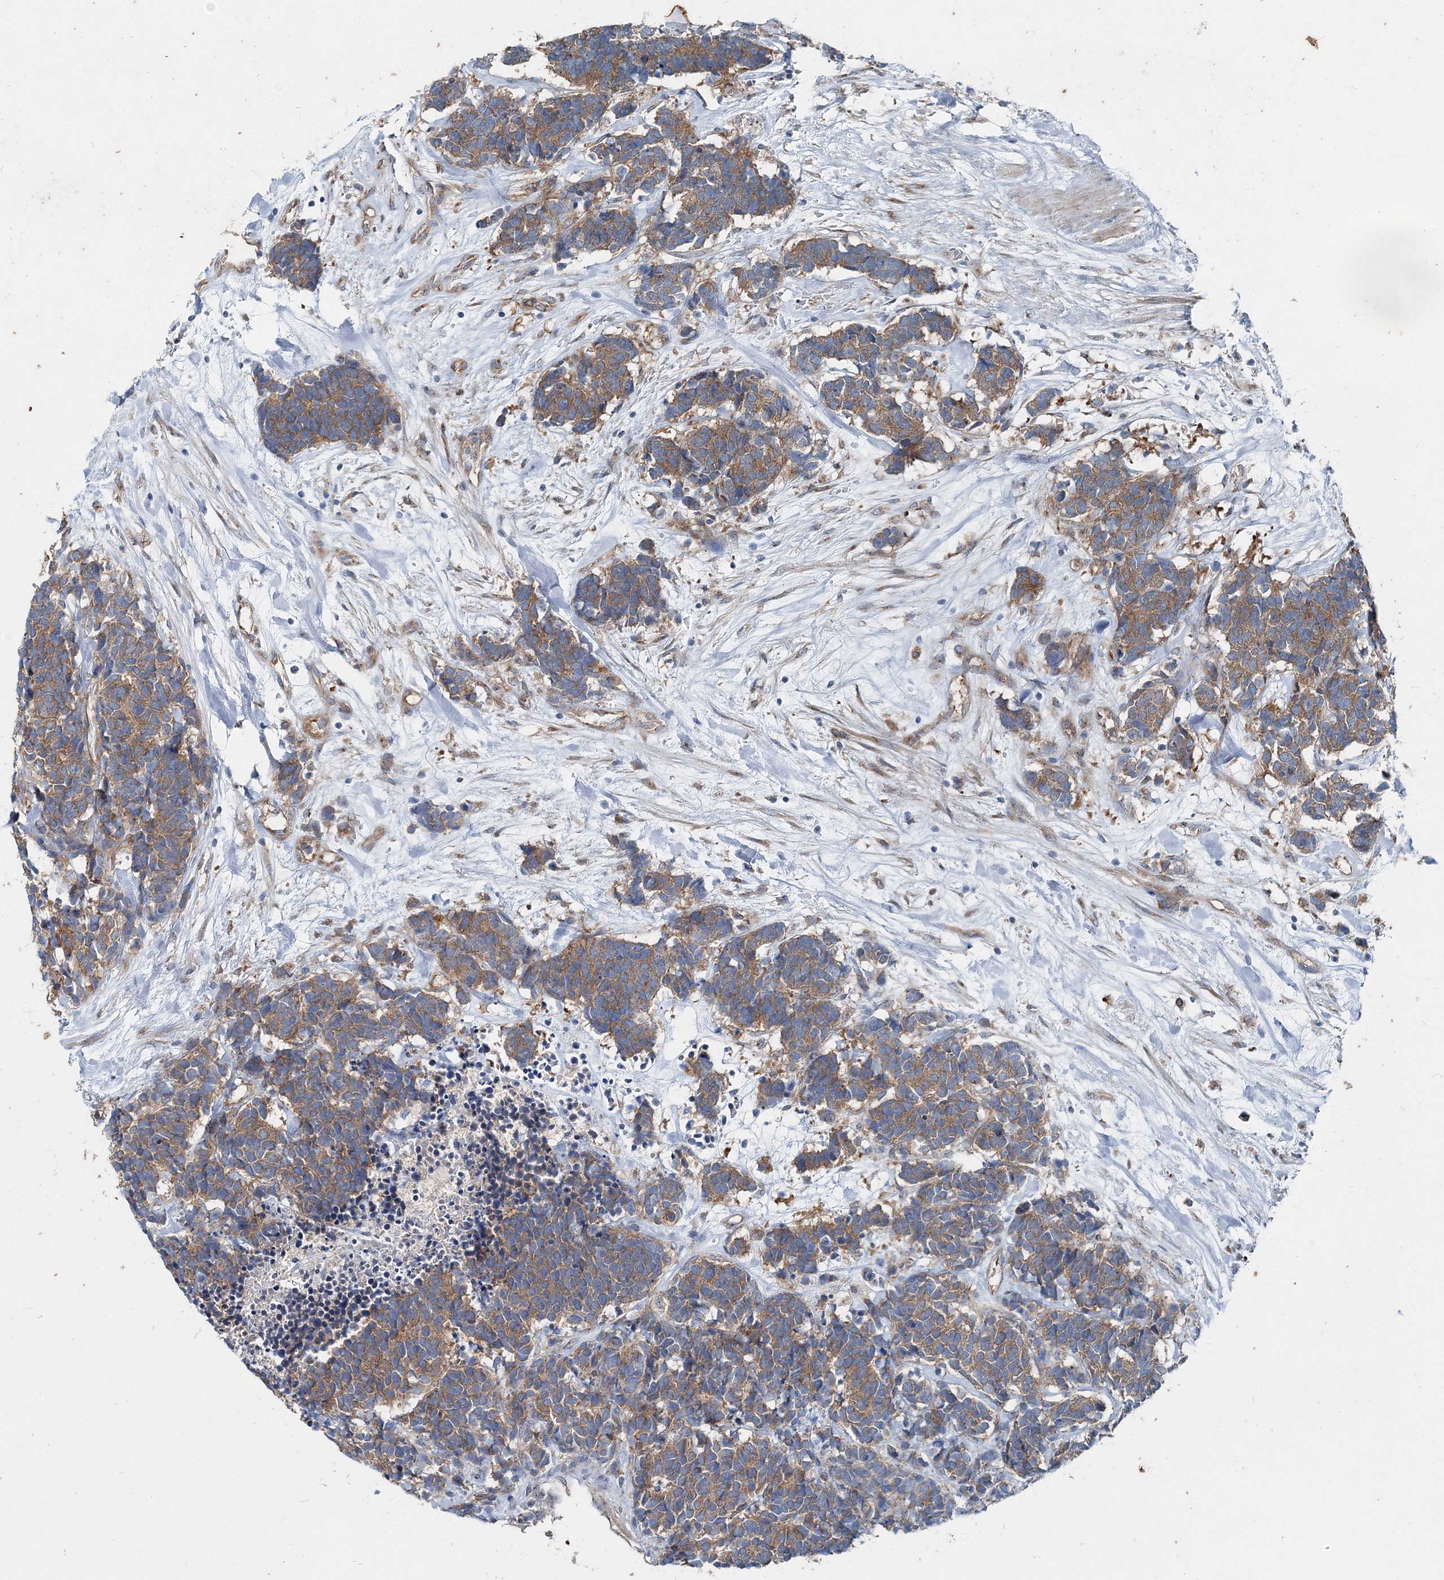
{"staining": {"intensity": "moderate", "quantity": ">75%", "location": "cytoplasmic/membranous"}, "tissue": "carcinoid", "cell_type": "Tumor cells", "image_type": "cancer", "snomed": [{"axis": "morphology", "description": "Carcinoma, NOS"}, {"axis": "morphology", "description": "Carcinoid, malignant, NOS"}, {"axis": "topography", "description": "Urinary bladder"}], "caption": "Immunohistochemistry photomicrograph of carcinoma stained for a protein (brown), which exhibits medium levels of moderate cytoplasmic/membranous expression in about >75% of tumor cells.", "gene": "MPHOSPH9", "patient": {"sex": "male", "age": 57}}